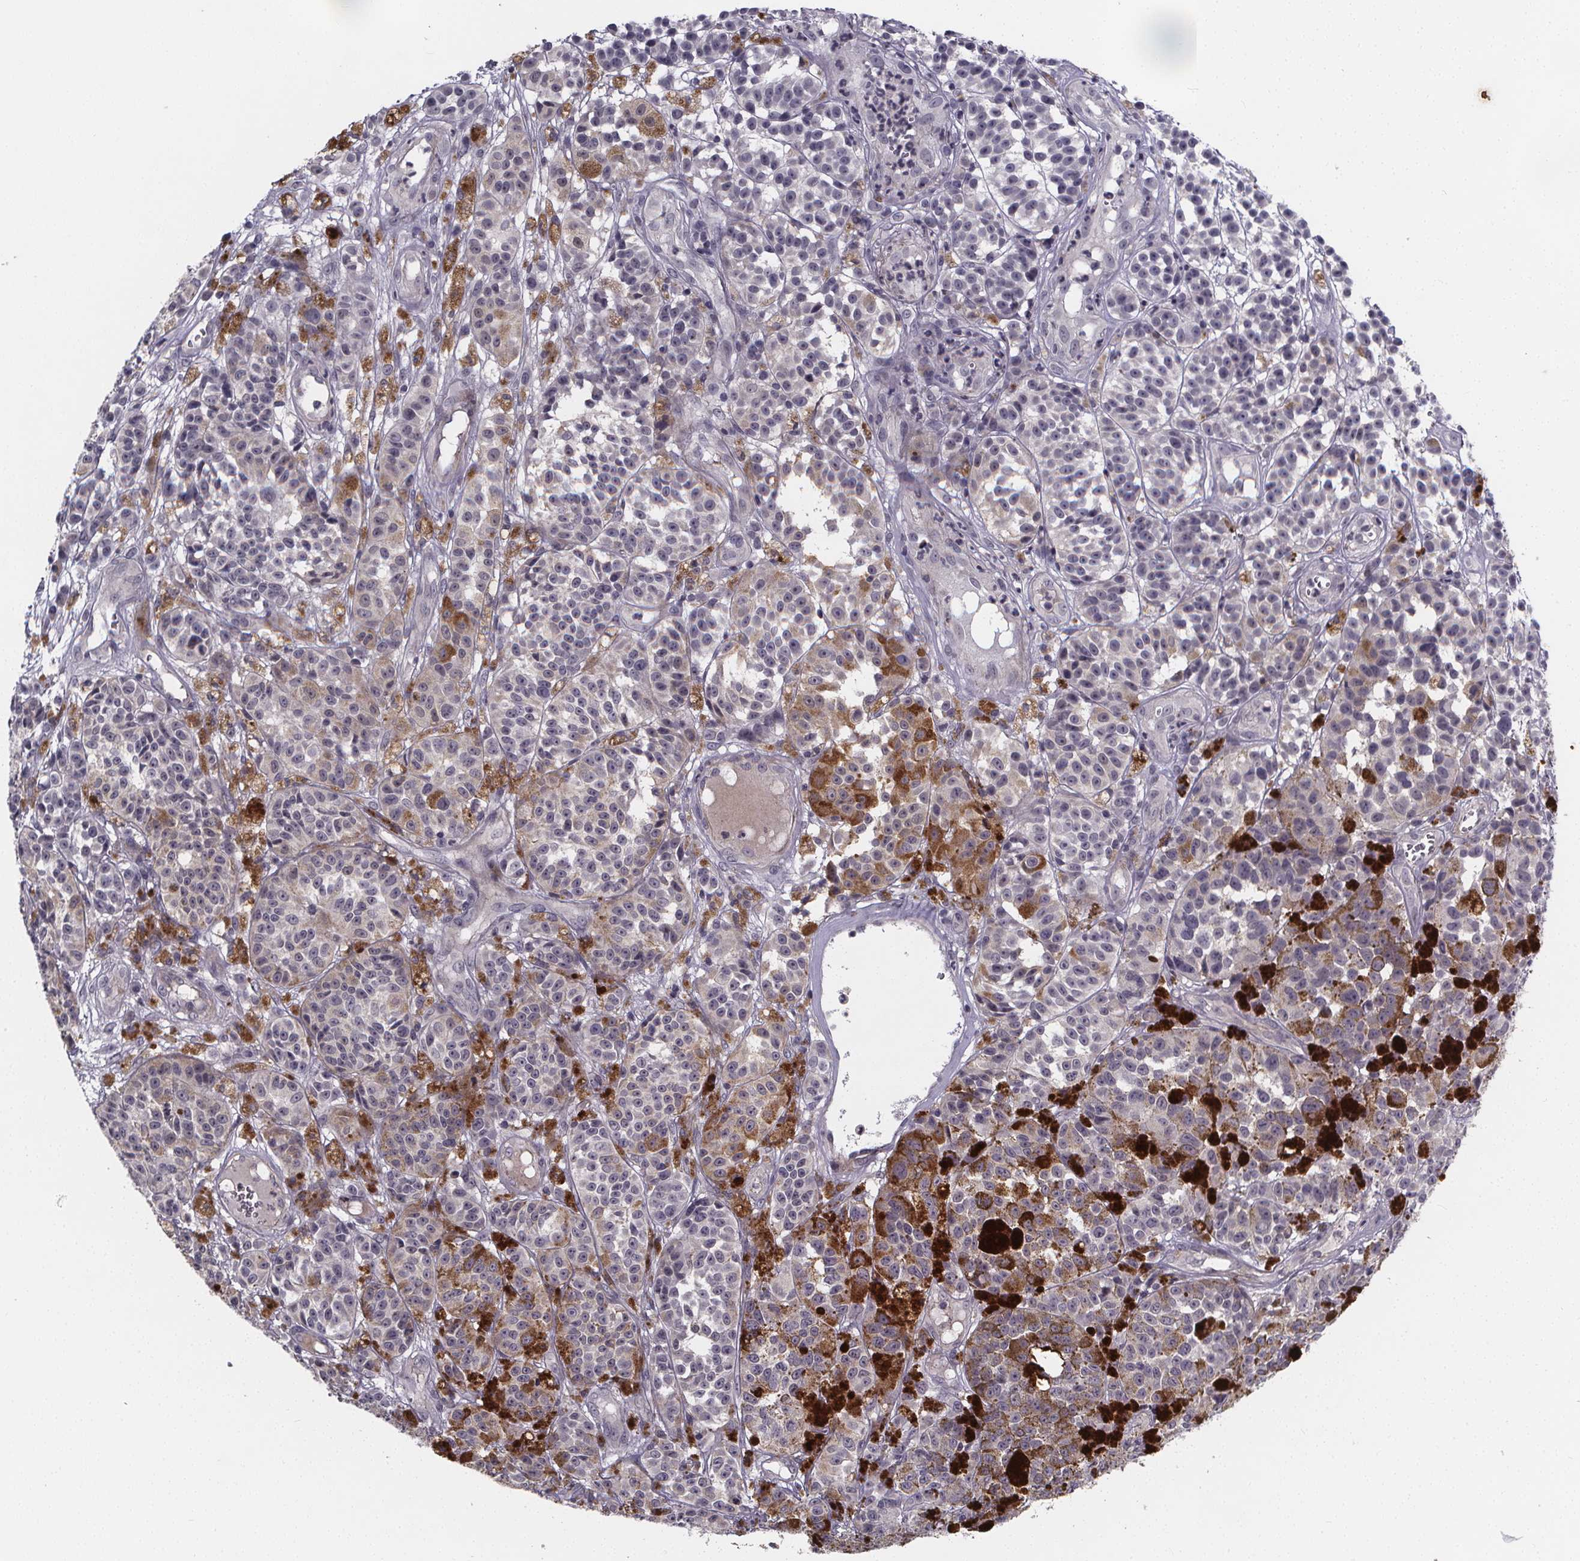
{"staining": {"intensity": "negative", "quantity": "none", "location": "none"}, "tissue": "melanoma", "cell_type": "Tumor cells", "image_type": "cancer", "snomed": [{"axis": "morphology", "description": "Malignant melanoma, NOS"}, {"axis": "topography", "description": "Skin"}], "caption": "A high-resolution image shows immunohistochemistry (IHC) staining of melanoma, which reveals no significant staining in tumor cells.", "gene": "FBXW2", "patient": {"sex": "female", "age": 58}}